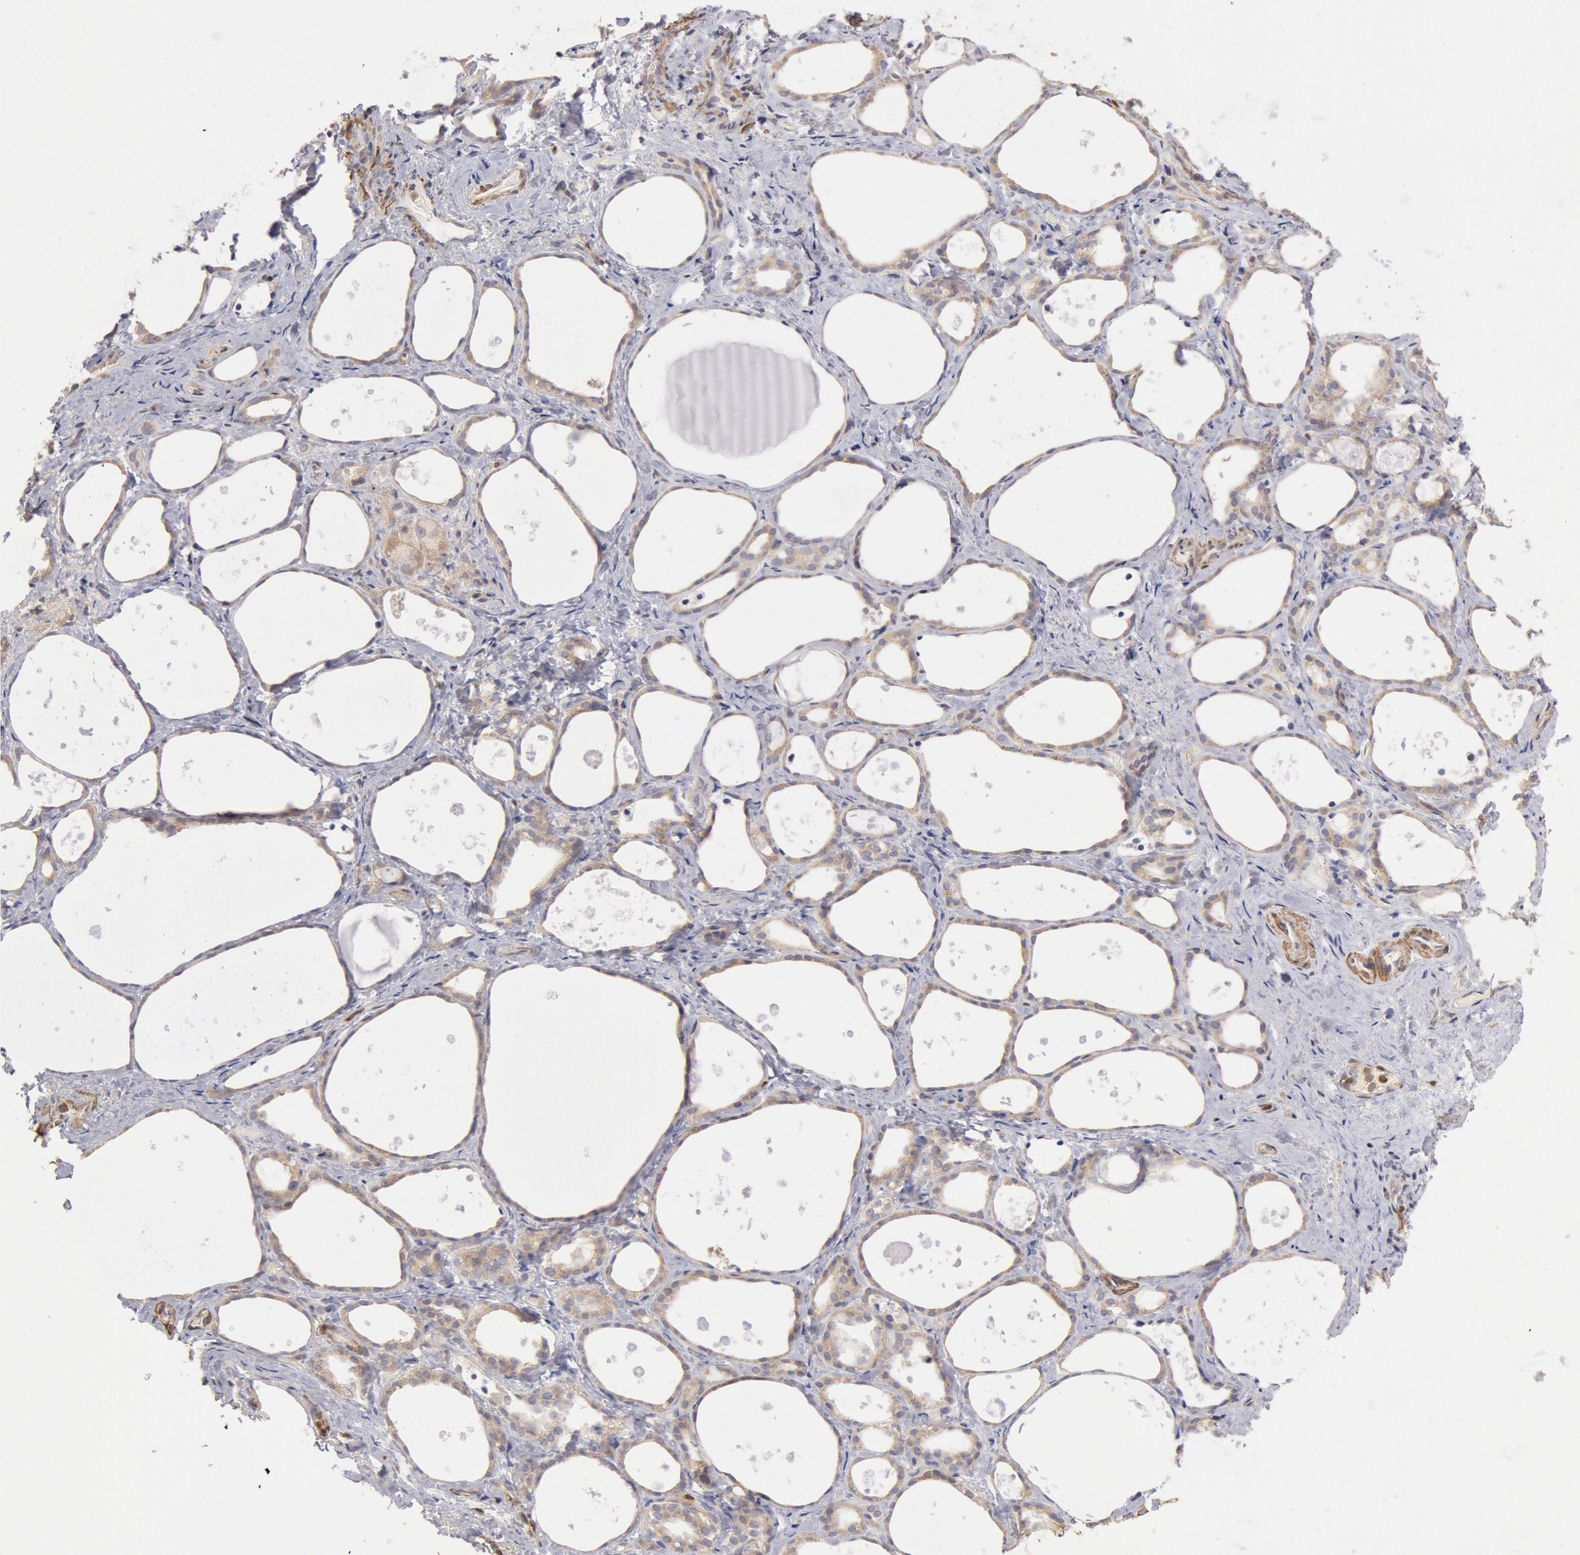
{"staining": {"intensity": "moderate", "quantity": ">75%", "location": "cytoplasmic/membranous"}, "tissue": "thyroid gland", "cell_type": "Glandular cells", "image_type": "normal", "snomed": [{"axis": "morphology", "description": "Normal tissue, NOS"}, {"axis": "topography", "description": "Thyroid gland"}], "caption": "This image demonstrates immunohistochemistry (IHC) staining of unremarkable human thyroid gland, with medium moderate cytoplasmic/membranous staining in approximately >75% of glandular cells.", "gene": "TMED8", "patient": {"sex": "female", "age": 75}}